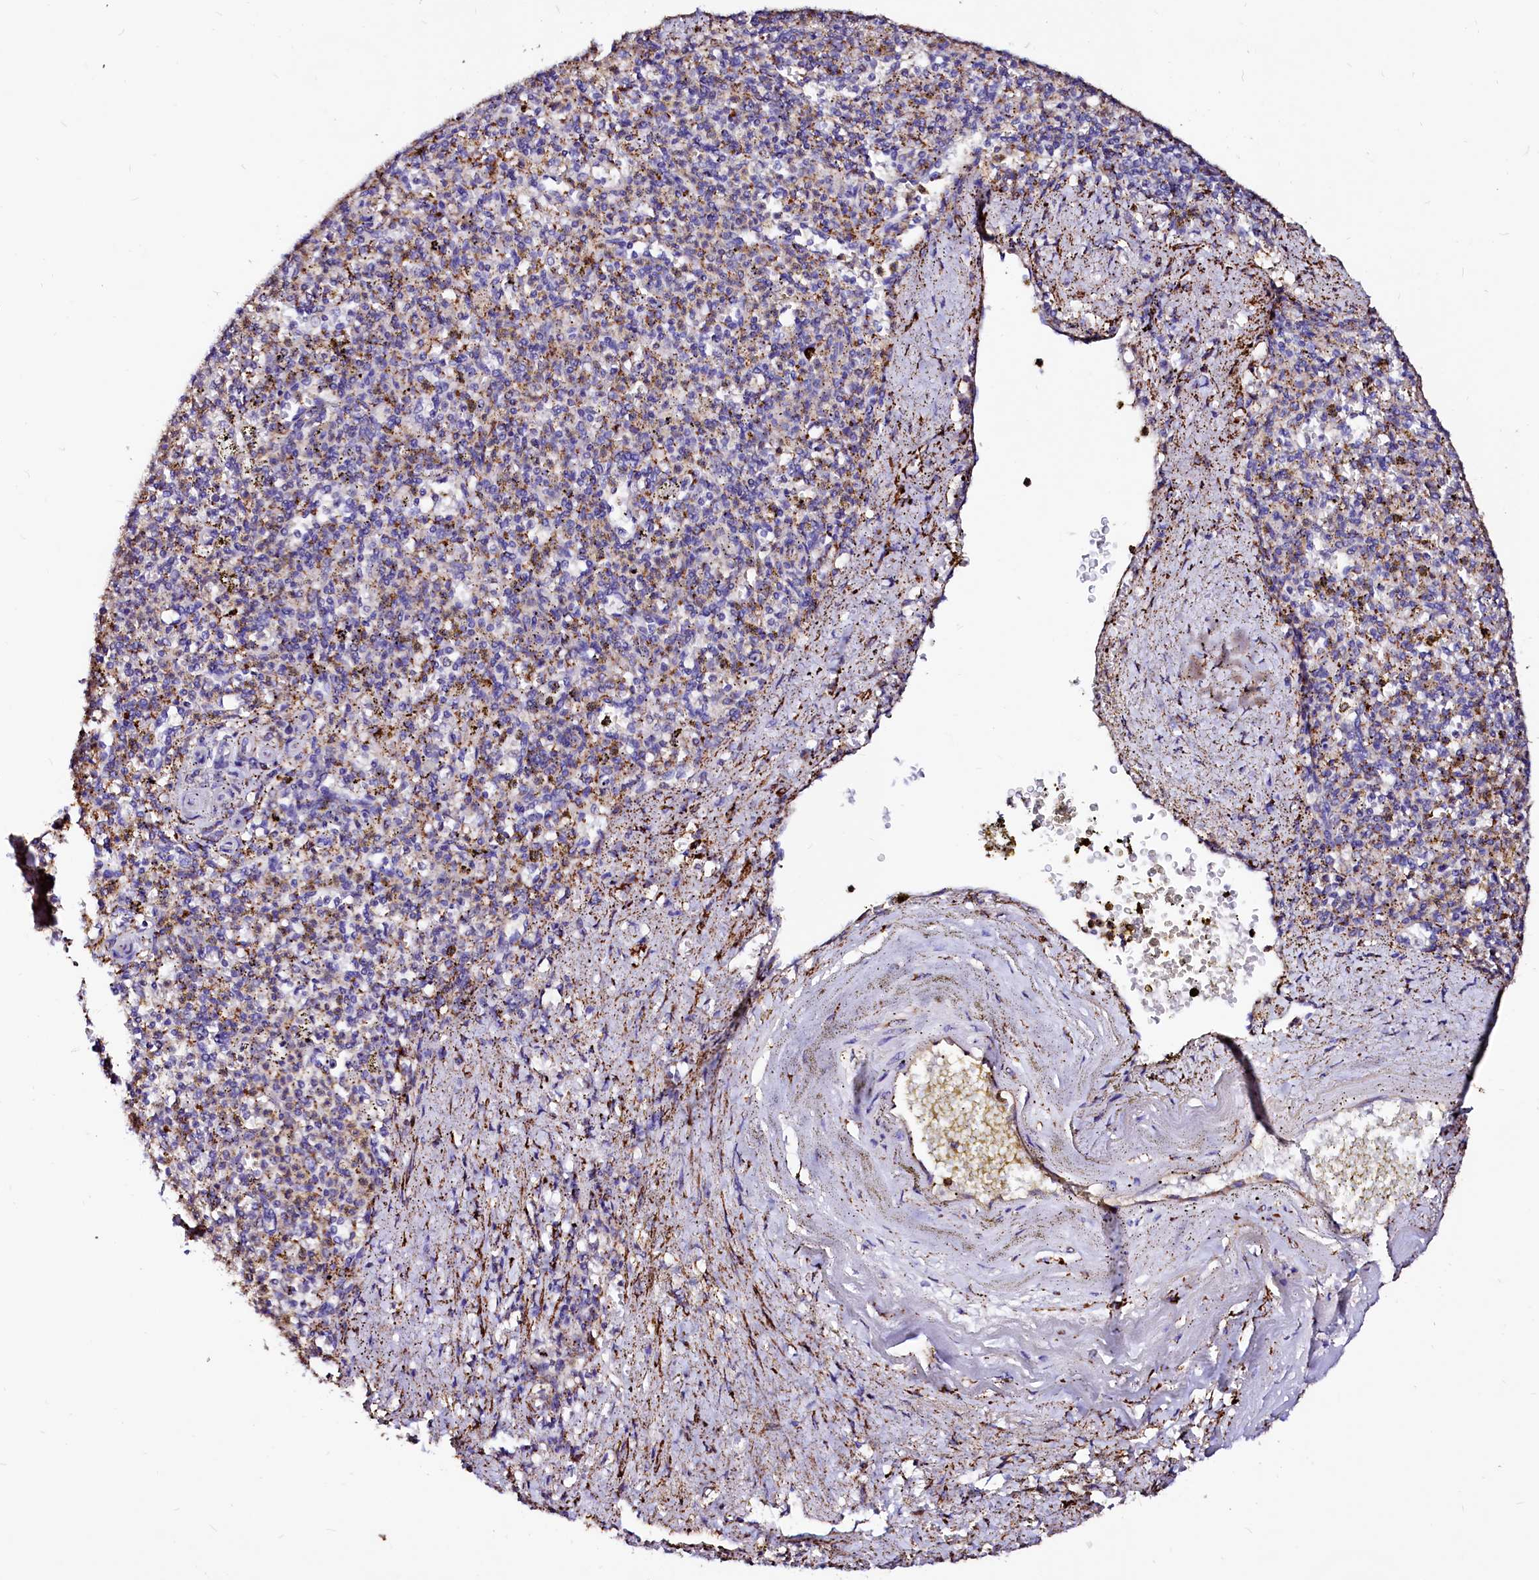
{"staining": {"intensity": "strong", "quantity": "<25%", "location": "cytoplasmic/membranous"}, "tissue": "spleen", "cell_type": "Cells in red pulp", "image_type": "normal", "snomed": [{"axis": "morphology", "description": "Normal tissue, NOS"}, {"axis": "topography", "description": "Spleen"}], "caption": "This image demonstrates normal spleen stained with IHC to label a protein in brown. The cytoplasmic/membranous of cells in red pulp show strong positivity for the protein. Nuclei are counter-stained blue.", "gene": "MAOB", "patient": {"sex": "male", "age": 72}}